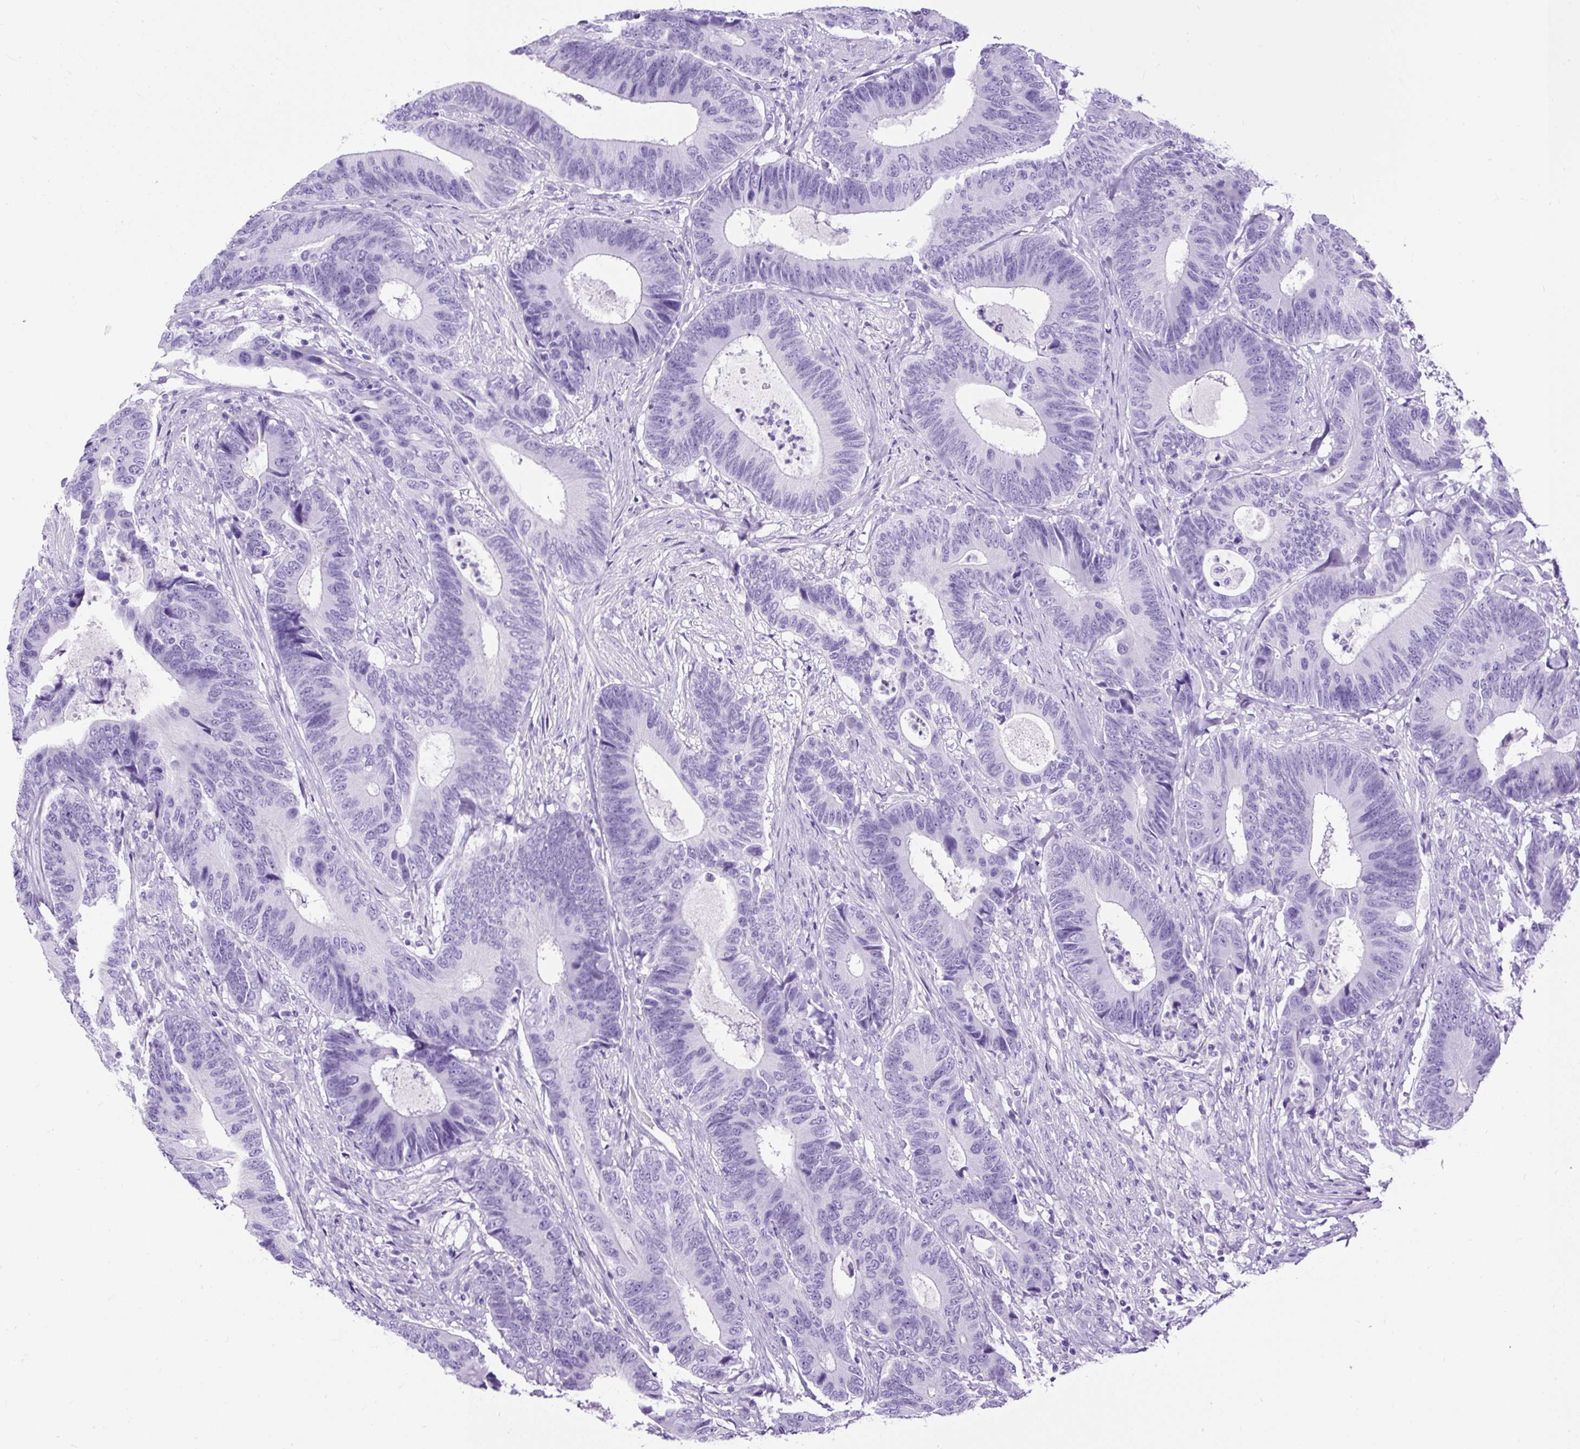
{"staining": {"intensity": "negative", "quantity": "none", "location": "none"}, "tissue": "colorectal cancer", "cell_type": "Tumor cells", "image_type": "cancer", "snomed": [{"axis": "morphology", "description": "Adenocarcinoma, NOS"}, {"axis": "topography", "description": "Colon"}], "caption": "DAB (3,3'-diaminobenzidine) immunohistochemical staining of human colorectal cancer (adenocarcinoma) shows no significant expression in tumor cells.", "gene": "PDIA2", "patient": {"sex": "male", "age": 87}}